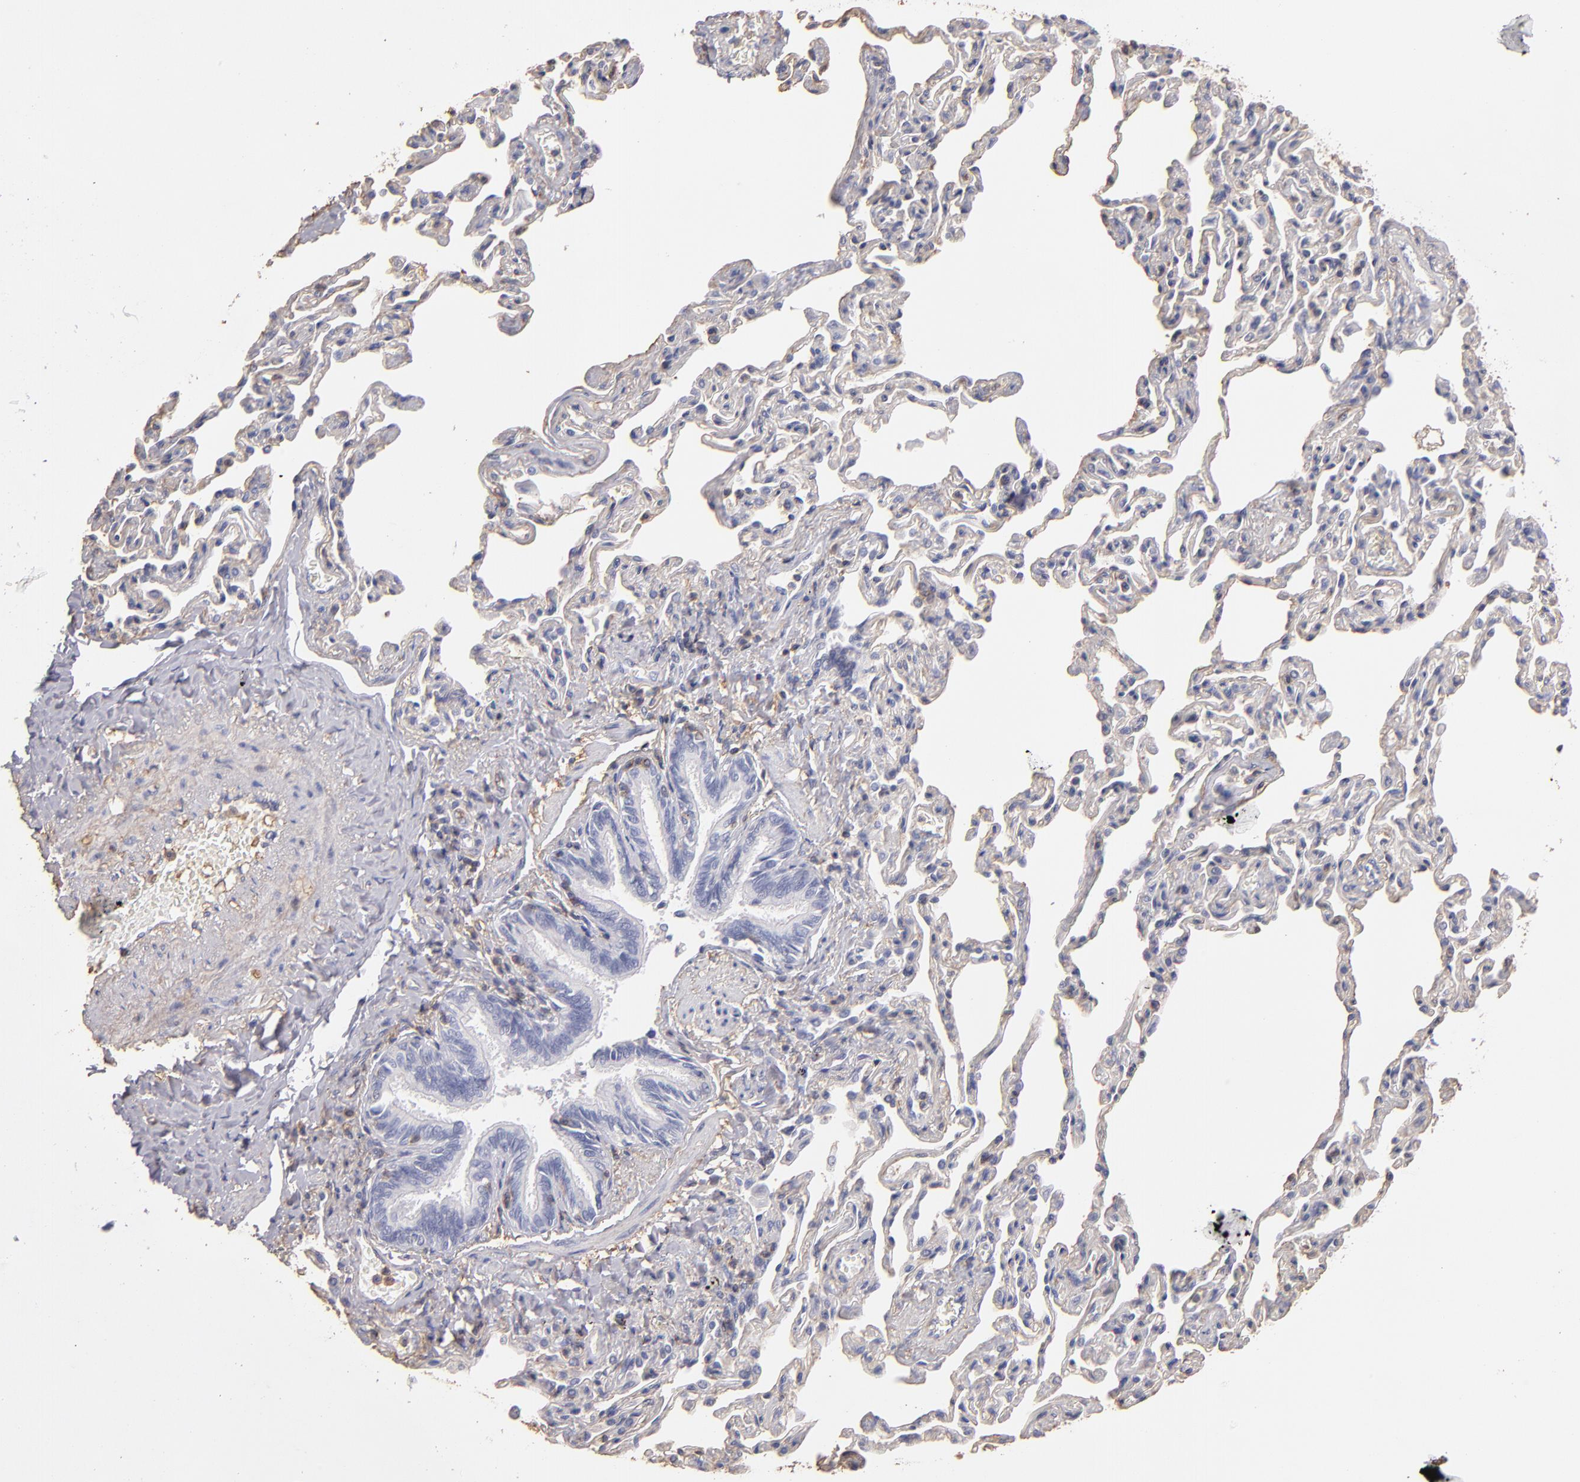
{"staining": {"intensity": "negative", "quantity": "none", "location": "none"}, "tissue": "bronchus", "cell_type": "Respiratory epithelial cells", "image_type": "normal", "snomed": [{"axis": "morphology", "description": "Normal tissue, NOS"}, {"axis": "topography", "description": "Lung"}], "caption": "Bronchus was stained to show a protein in brown. There is no significant staining in respiratory epithelial cells. (DAB (3,3'-diaminobenzidine) immunohistochemistry (IHC), high magnification).", "gene": "ABCB1", "patient": {"sex": "male", "age": 64}}